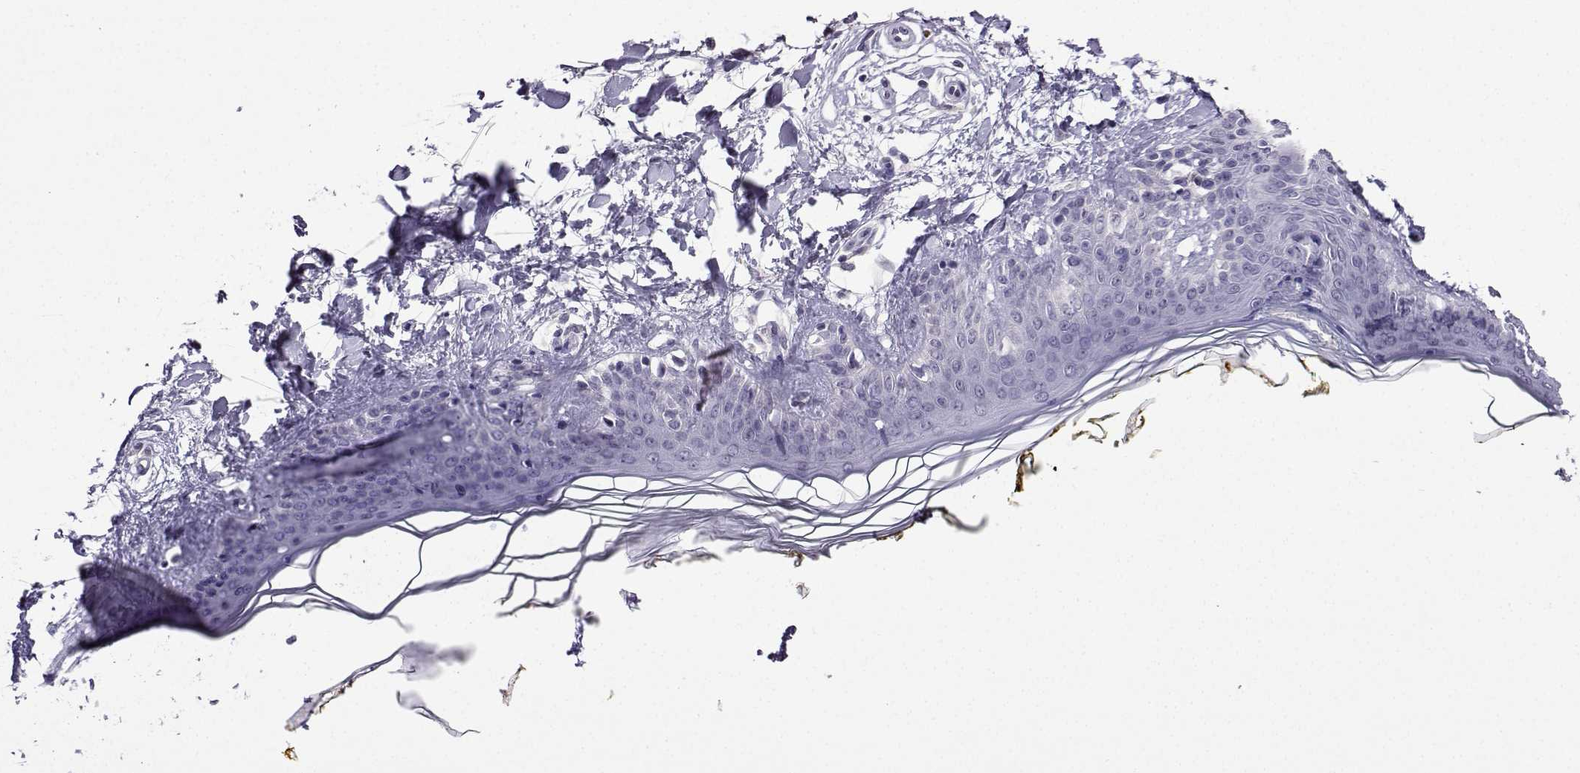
{"staining": {"intensity": "negative", "quantity": "none", "location": "none"}, "tissue": "skin", "cell_type": "Fibroblasts", "image_type": "normal", "snomed": [{"axis": "morphology", "description": "Normal tissue, NOS"}, {"axis": "topography", "description": "Skin"}], "caption": "Immunohistochemistry image of normal skin: human skin stained with DAB displays no significant protein positivity in fibroblasts.", "gene": "LRFN2", "patient": {"sex": "female", "age": 34}}